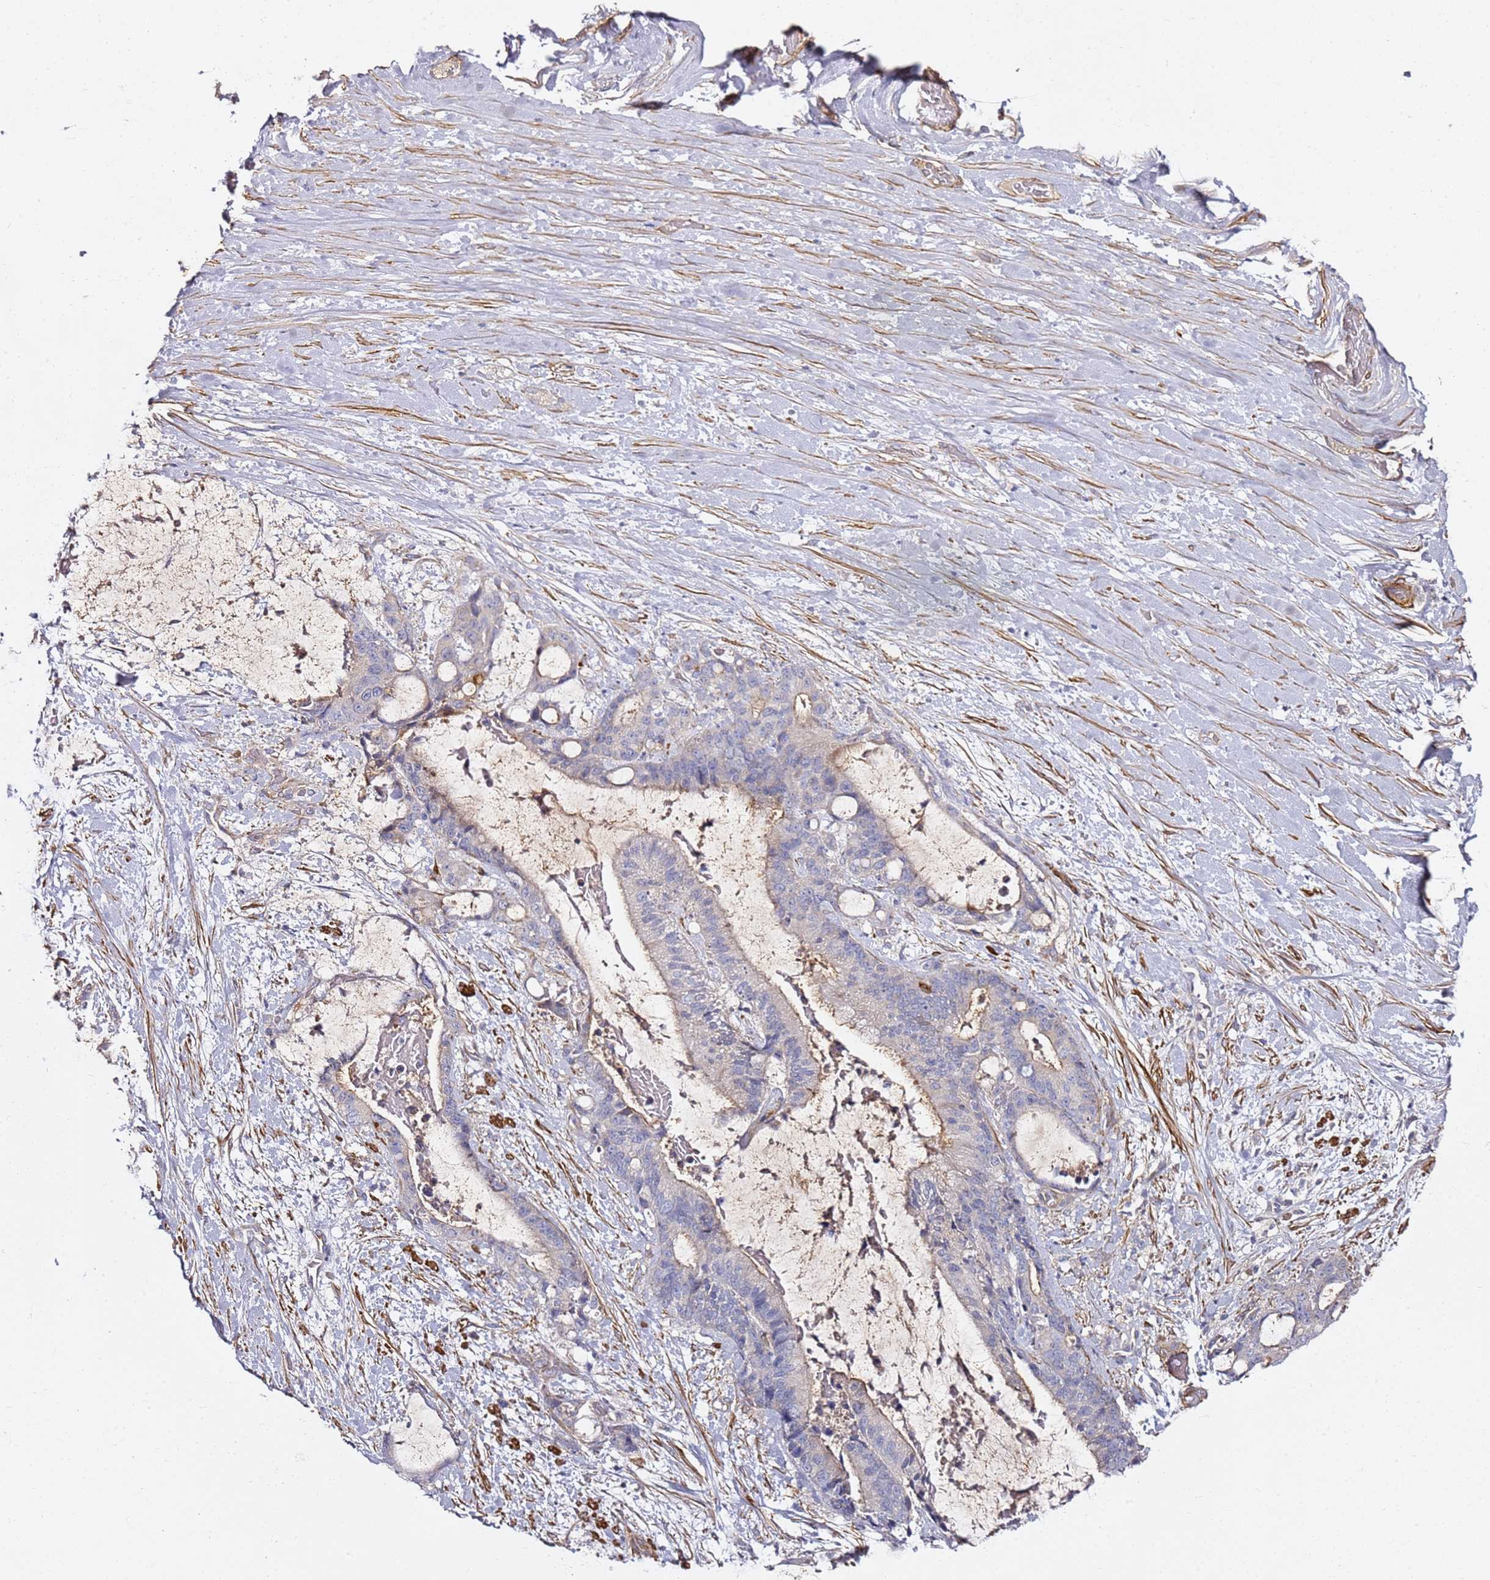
{"staining": {"intensity": "weak", "quantity": "<25%", "location": "cytoplasmic/membranous"}, "tissue": "liver cancer", "cell_type": "Tumor cells", "image_type": "cancer", "snomed": [{"axis": "morphology", "description": "Normal tissue, NOS"}, {"axis": "morphology", "description": "Cholangiocarcinoma"}, {"axis": "topography", "description": "Liver"}, {"axis": "topography", "description": "Peripheral nerve tissue"}], "caption": "DAB (3,3'-diaminobenzidine) immunohistochemical staining of human liver cholangiocarcinoma exhibits no significant positivity in tumor cells.", "gene": "EPS8L1", "patient": {"sex": "female", "age": 73}}